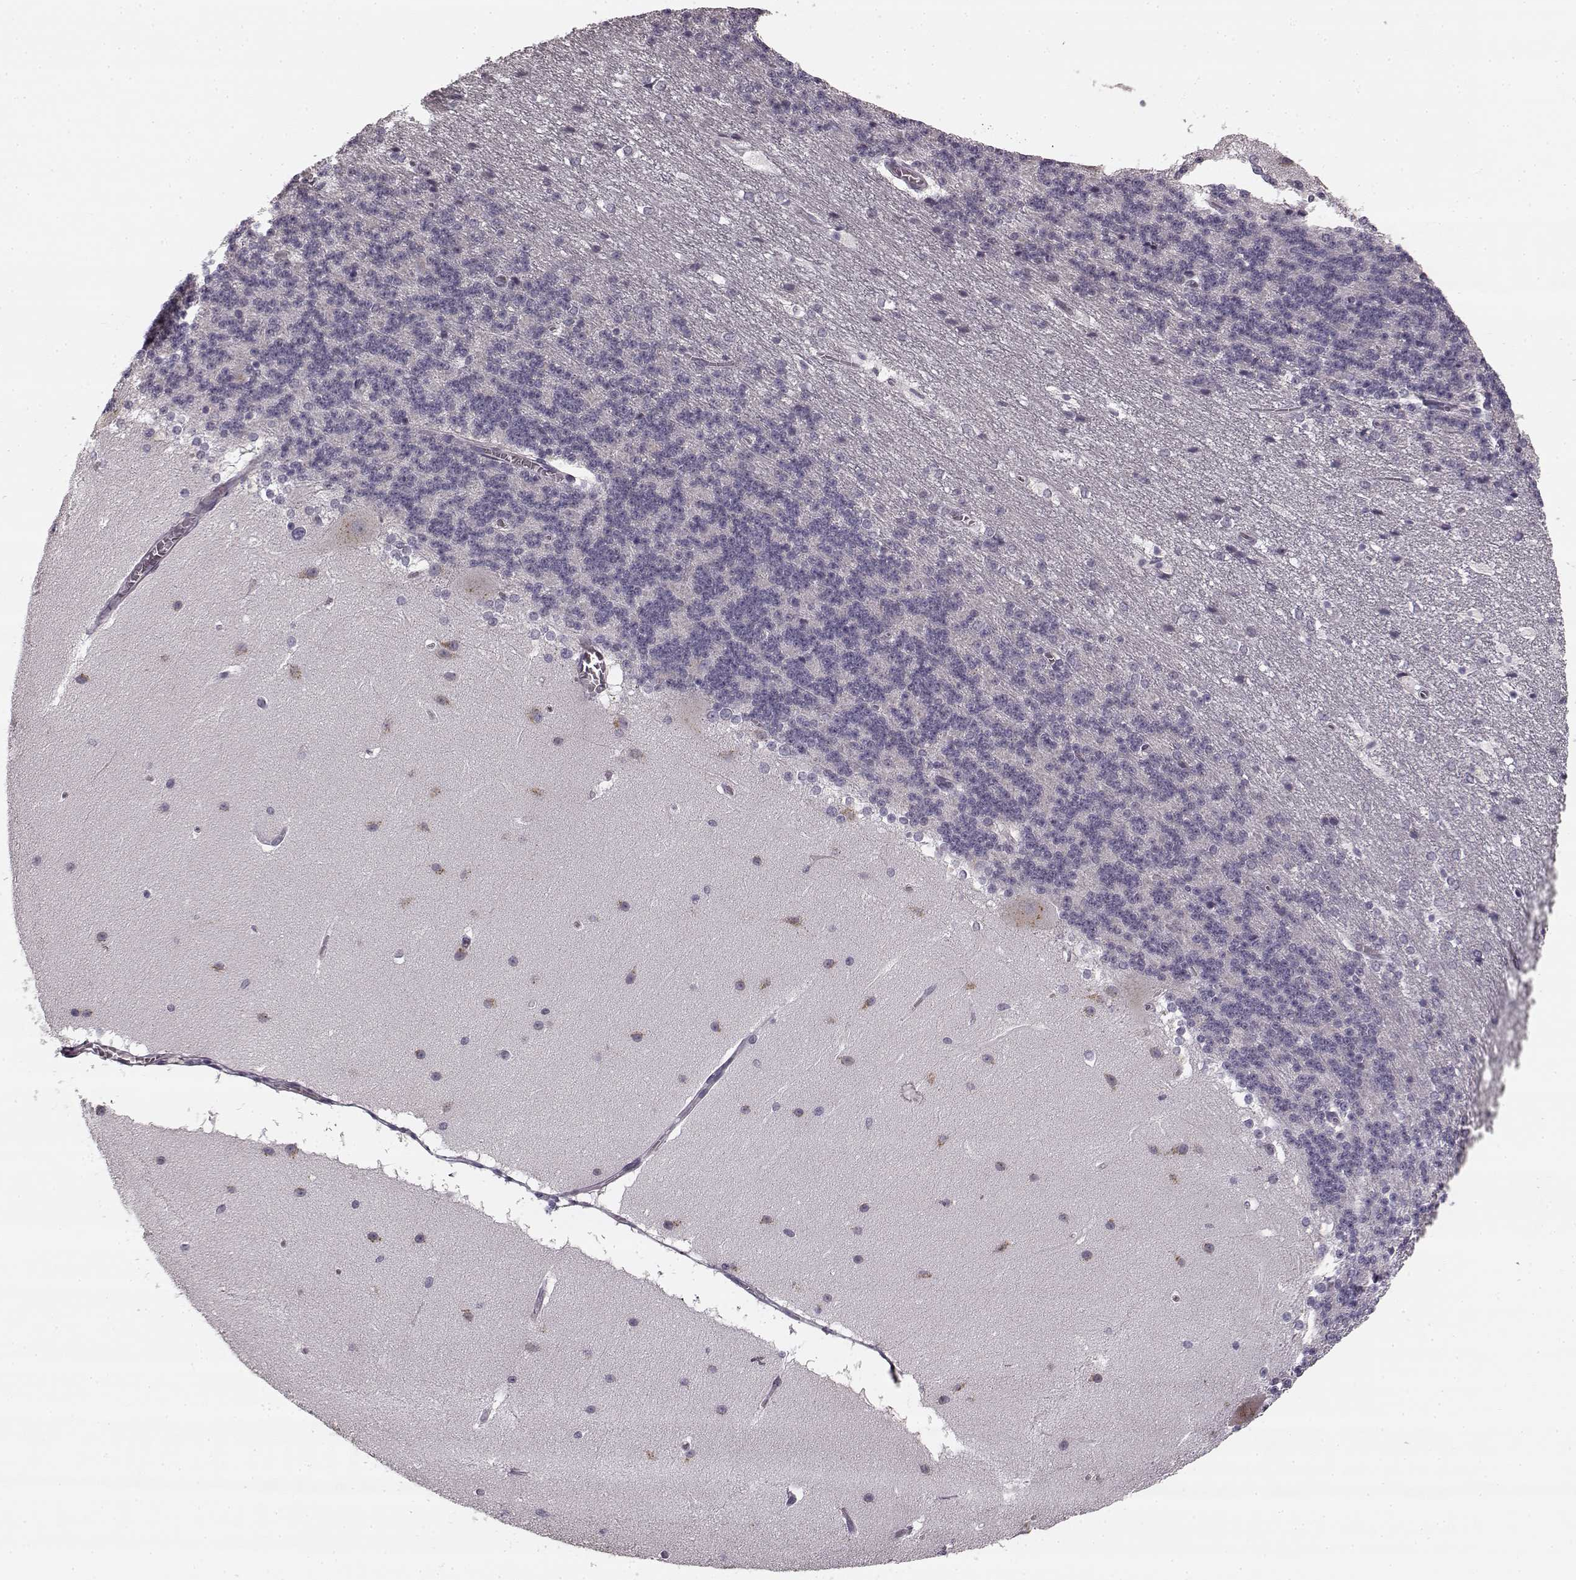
{"staining": {"intensity": "negative", "quantity": "none", "location": "none"}, "tissue": "cerebellum", "cell_type": "Cells in granular layer", "image_type": "normal", "snomed": [{"axis": "morphology", "description": "Normal tissue, NOS"}, {"axis": "topography", "description": "Cerebellum"}], "caption": "This photomicrograph is of normal cerebellum stained with immunohistochemistry (IHC) to label a protein in brown with the nuclei are counter-stained blue. There is no positivity in cells in granular layer.", "gene": "FAM234B", "patient": {"sex": "female", "age": 19}}